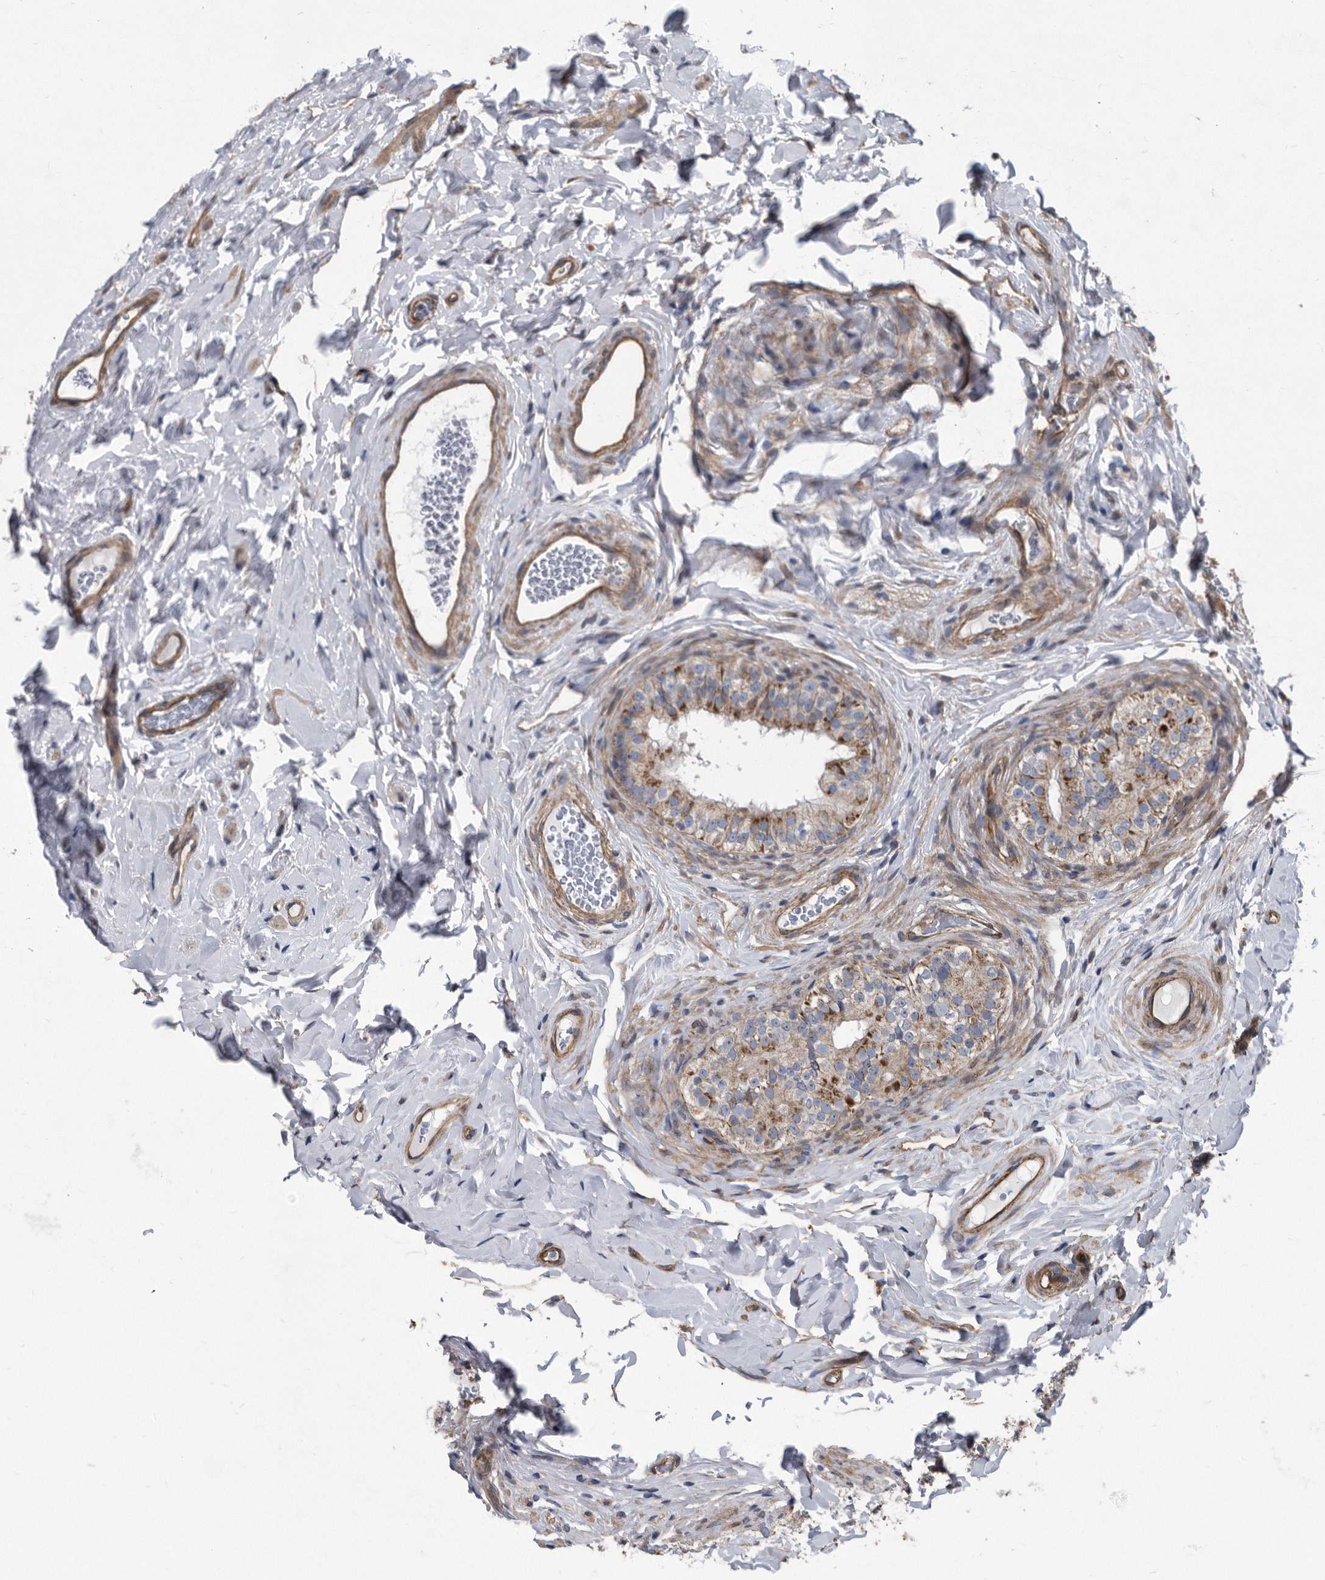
{"staining": {"intensity": "weak", "quantity": "<25%", "location": "cytoplasmic/membranous"}, "tissue": "epididymis", "cell_type": "Glandular cells", "image_type": "normal", "snomed": [{"axis": "morphology", "description": "Normal tissue, NOS"}, {"axis": "topography", "description": "Epididymis"}], "caption": "Glandular cells show no significant protein staining in unremarkable epididymis.", "gene": "ARMCX1", "patient": {"sex": "male", "age": 49}}